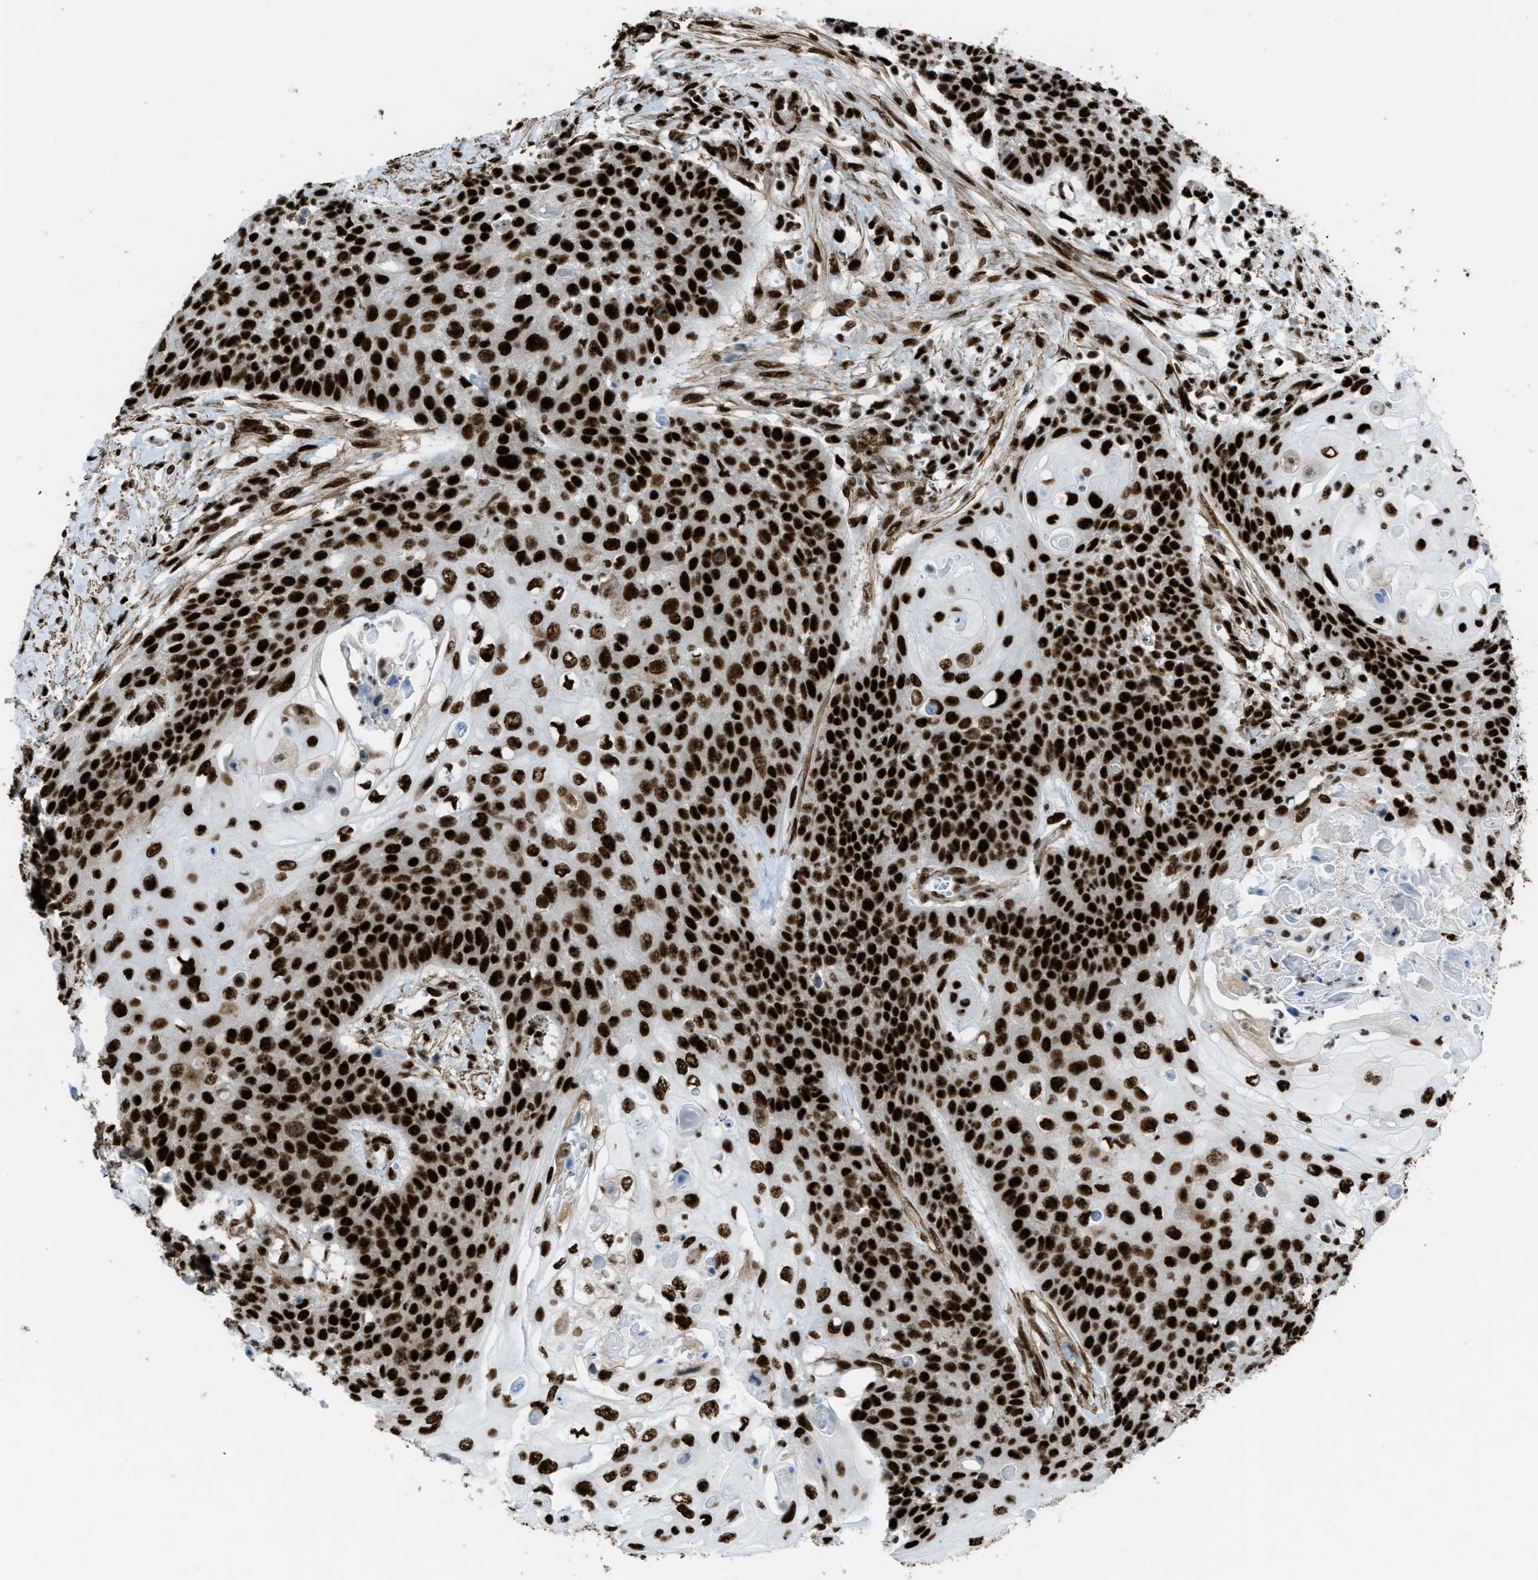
{"staining": {"intensity": "strong", "quantity": ">75%", "location": "nuclear"}, "tissue": "cervical cancer", "cell_type": "Tumor cells", "image_type": "cancer", "snomed": [{"axis": "morphology", "description": "Squamous cell carcinoma, NOS"}, {"axis": "topography", "description": "Cervix"}], "caption": "Strong nuclear positivity is appreciated in approximately >75% of tumor cells in cervical squamous cell carcinoma.", "gene": "ZNF207", "patient": {"sex": "female", "age": 39}}